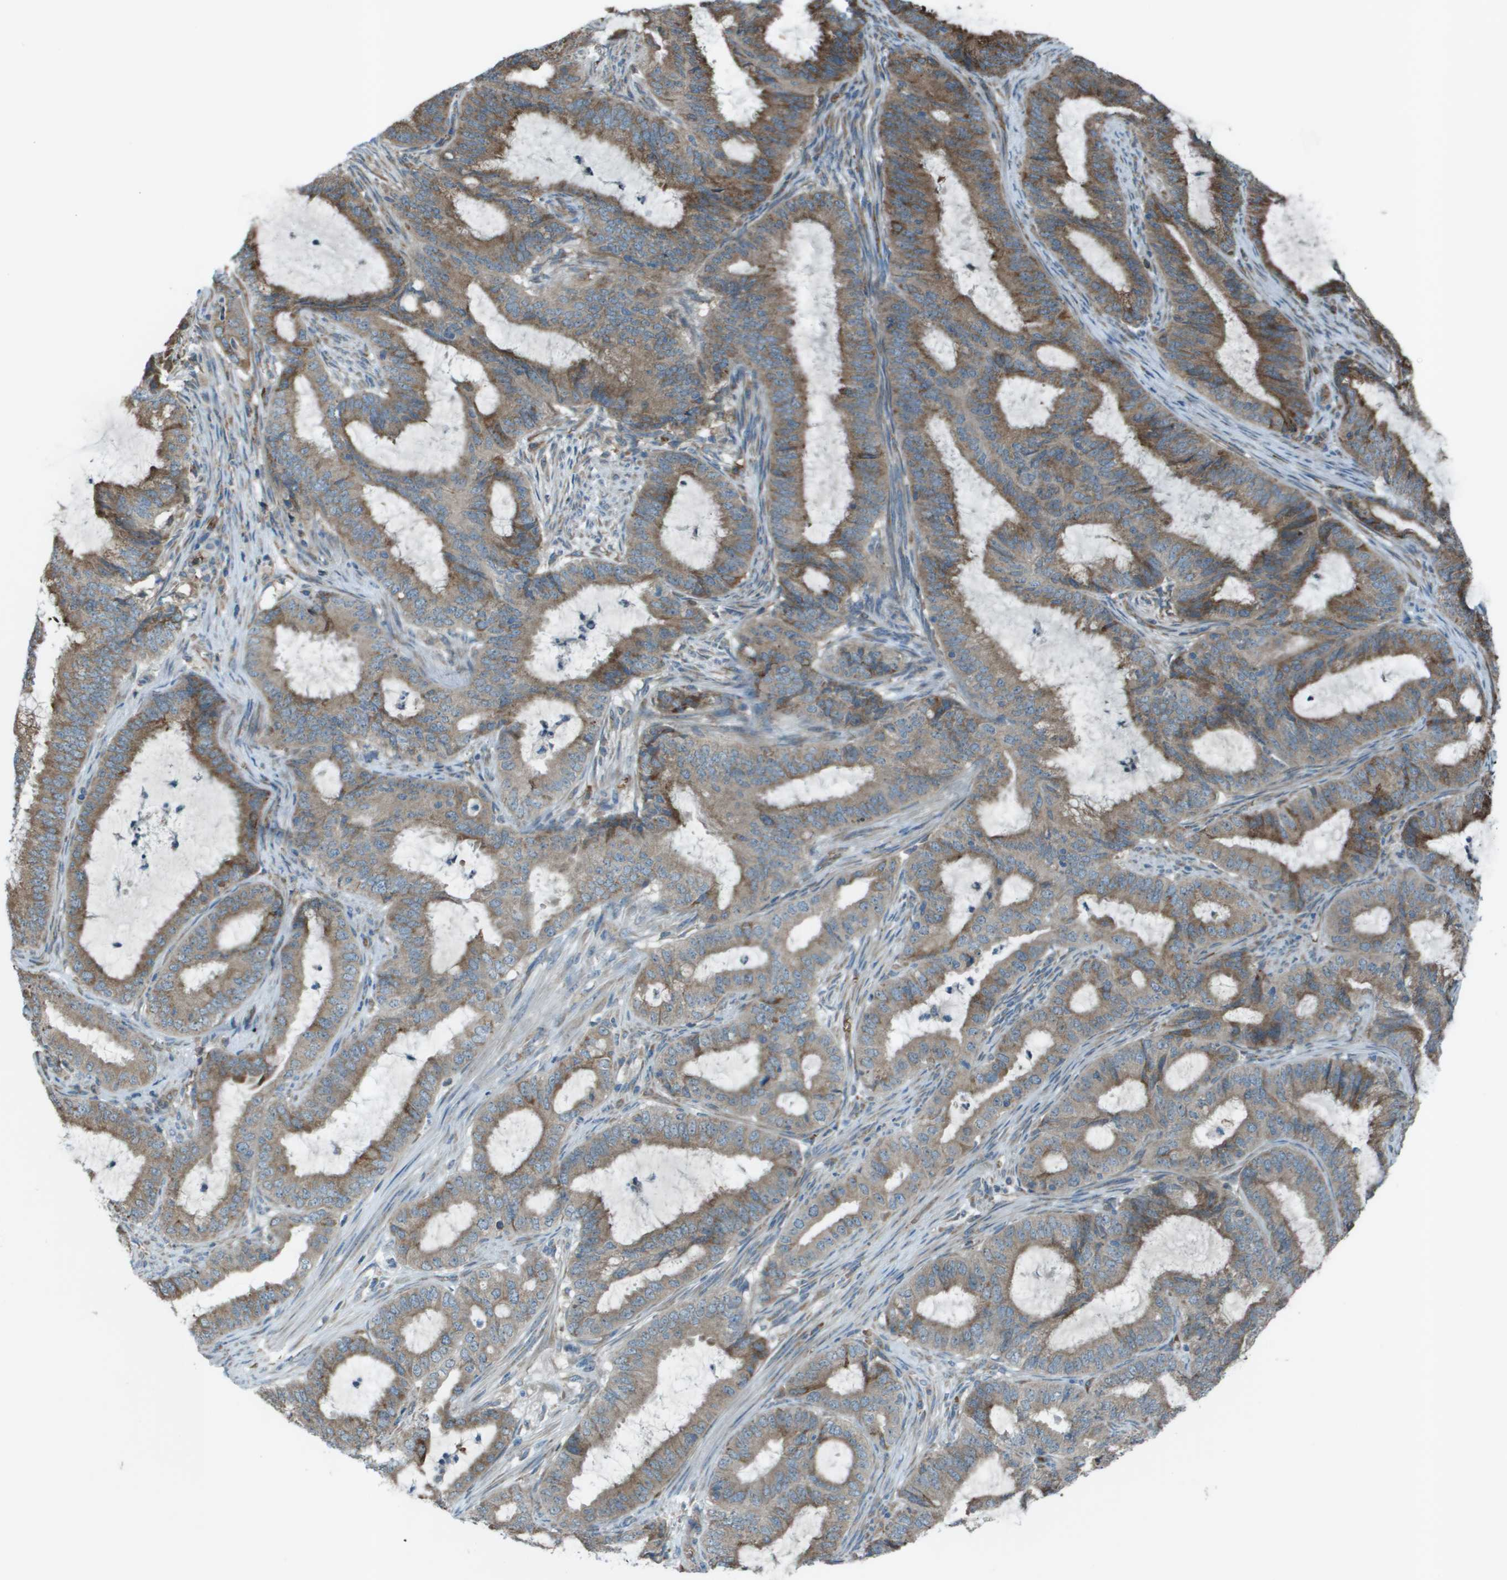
{"staining": {"intensity": "moderate", "quantity": ">75%", "location": "cytoplasmic/membranous"}, "tissue": "endometrial cancer", "cell_type": "Tumor cells", "image_type": "cancer", "snomed": [{"axis": "morphology", "description": "Adenocarcinoma, NOS"}, {"axis": "topography", "description": "Endometrium"}], "caption": "Moderate cytoplasmic/membranous positivity for a protein is appreciated in about >75% of tumor cells of endometrial adenocarcinoma using immunohistochemistry (IHC).", "gene": "UTS2", "patient": {"sex": "female", "age": 70}}